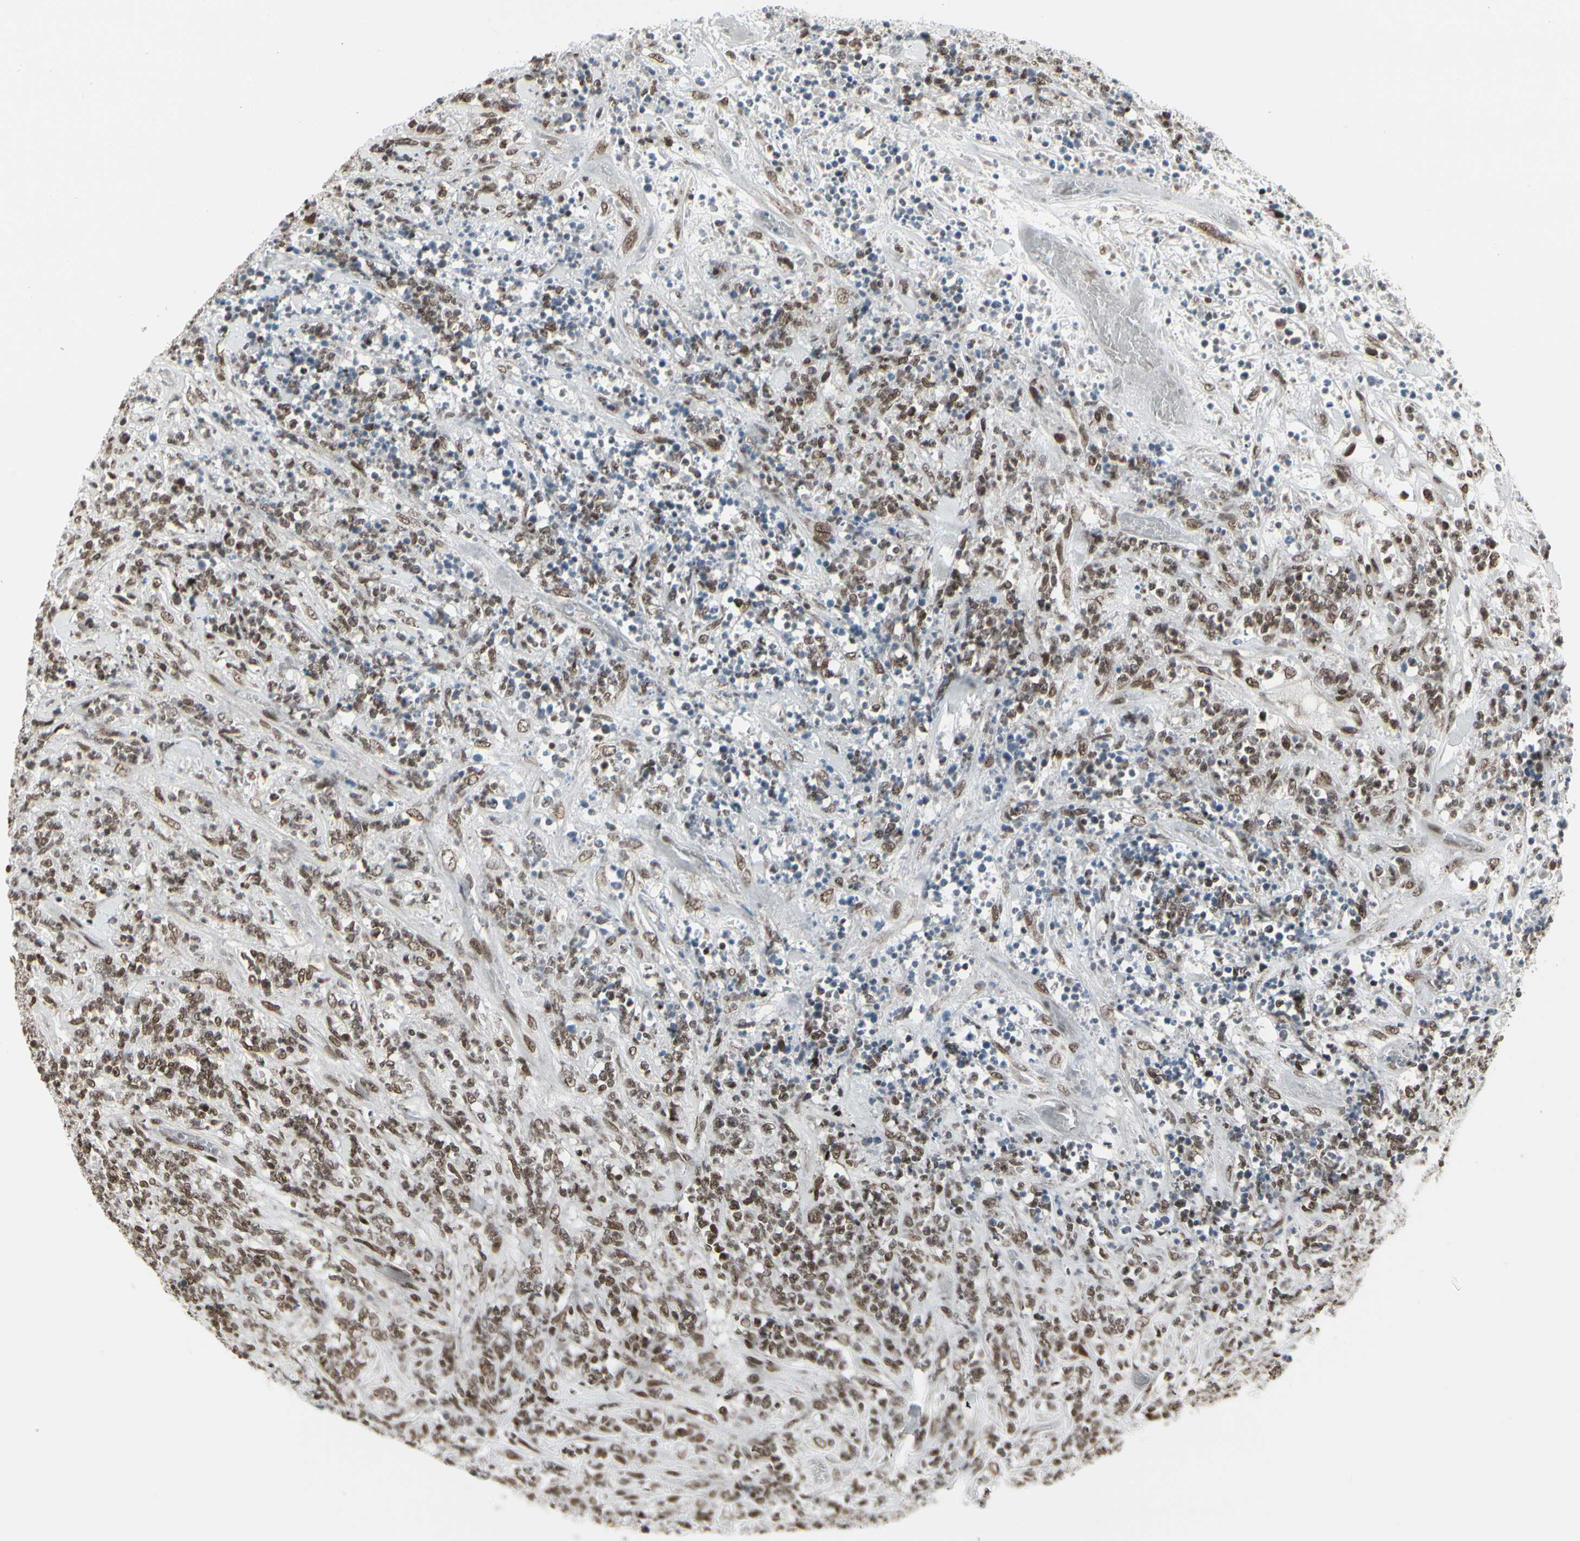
{"staining": {"intensity": "moderate", "quantity": ">75%", "location": "nuclear"}, "tissue": "lymphoma", "cell_type": "Tumor cells", "image_type": "cancer", "snomed": [{"axis": "morphology", "description": "Malignant lymphoma, non-Hodgkin's type, High grade"}, {"axis": "topography", "description": "Soft tissue"}], "caption": "Immunohistochemical staining of lymphoma exhibits moderate nuclear protein expression in about >75% of tumor cells. (DAB IHC, brown staining for protein, blue staining for nuclei).", "gene": "HMG20A", "patient": {"sex": "male", "age": 18}}